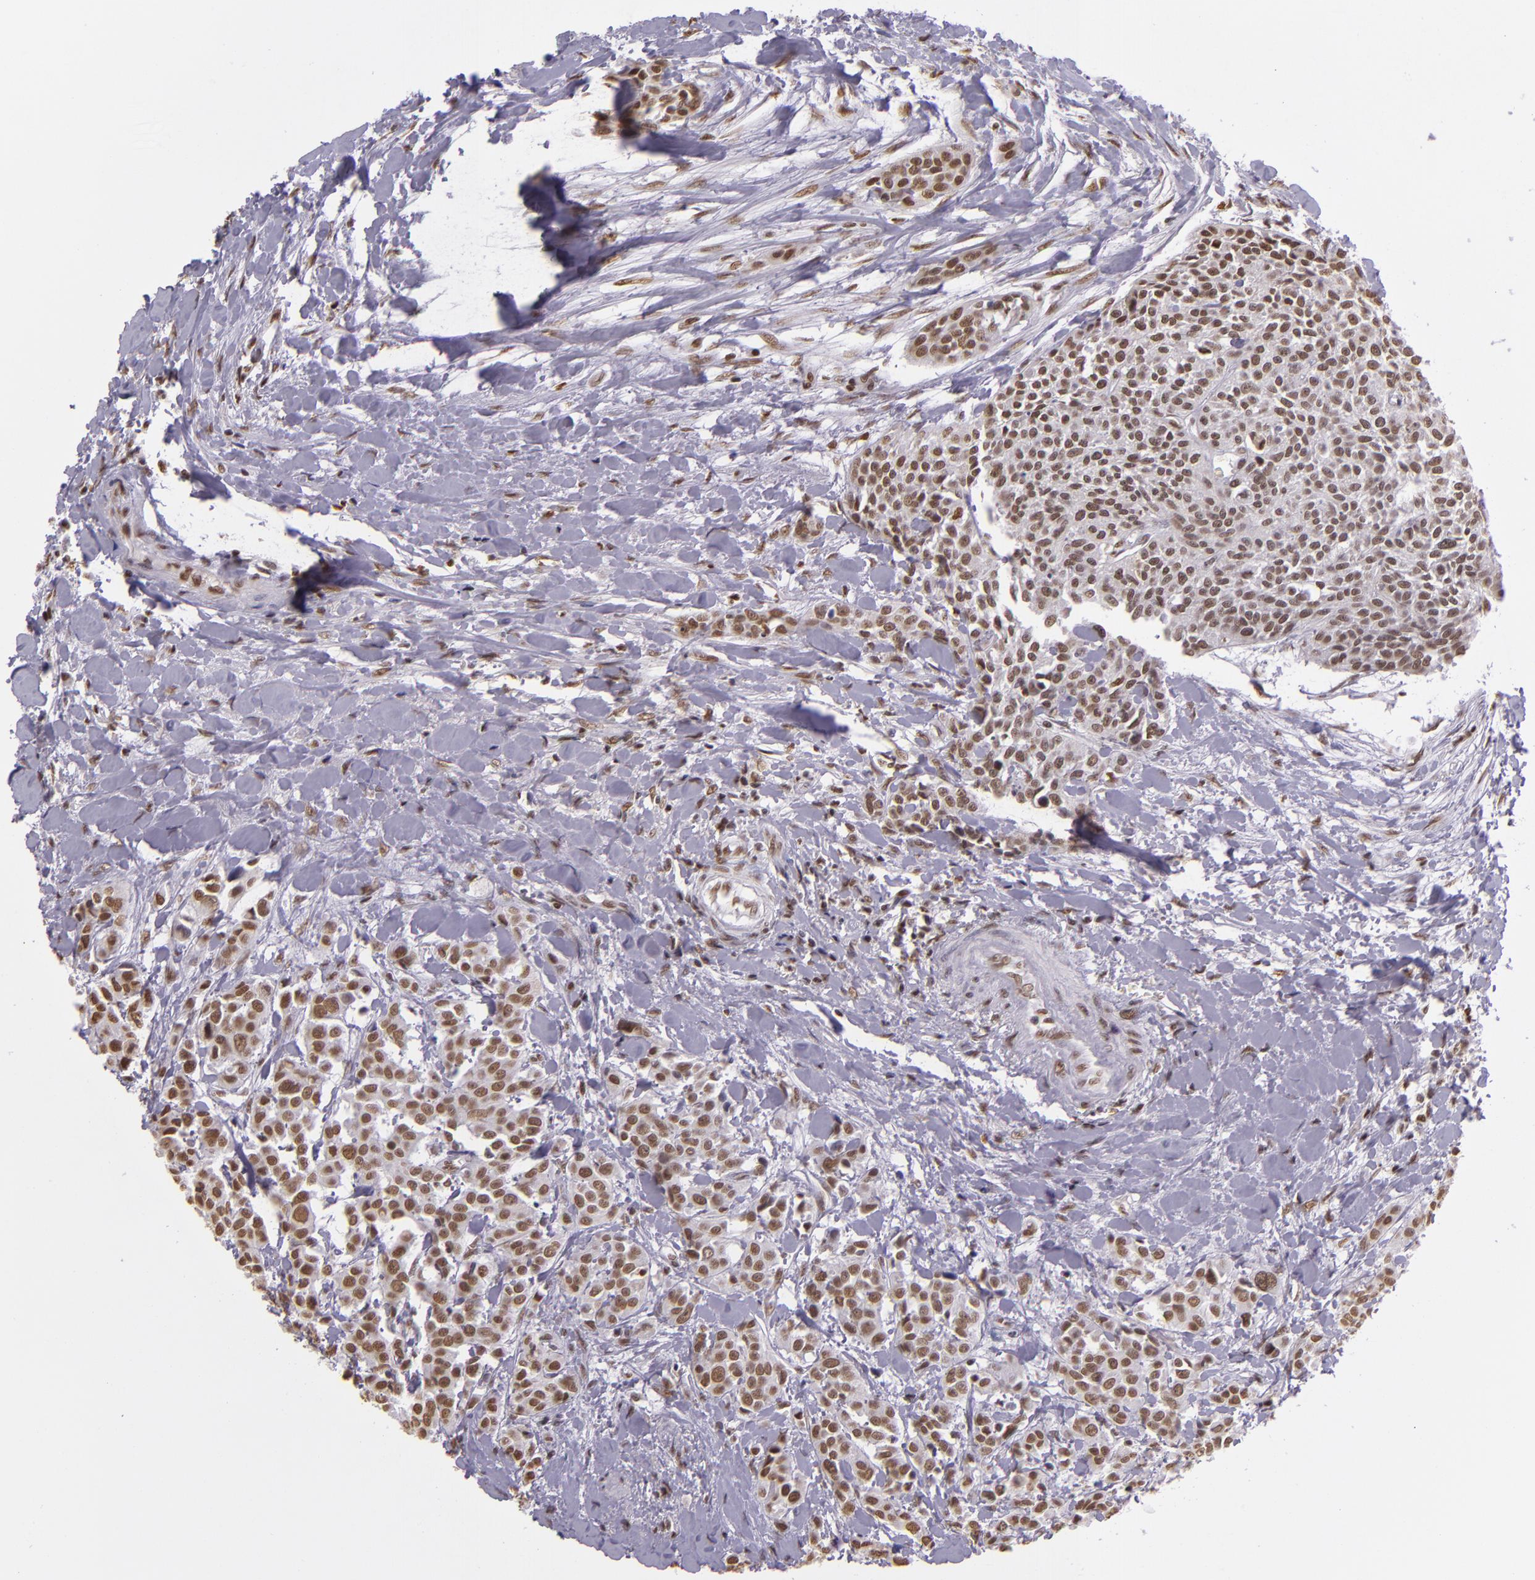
{"staining": {"intensity": "moderate", "quantity": ">75%", "location": "nuclear"}, "tissue": "urothelial cancer", "cell_type": "Tumor cells", "image_type": "cancer", "snomed": [{"axis": "morphology", "description": "Urothelial carcinoma, High grade"}, {"axis": "topography", "description": "Urinary bladder"}], "caption": "A micrograph of urothelial cancer stained for a protein shows moderate nuclear brown staining in tumor cells.", "gene": "USF1", "patient": {"sex": "male", "age": 56}}